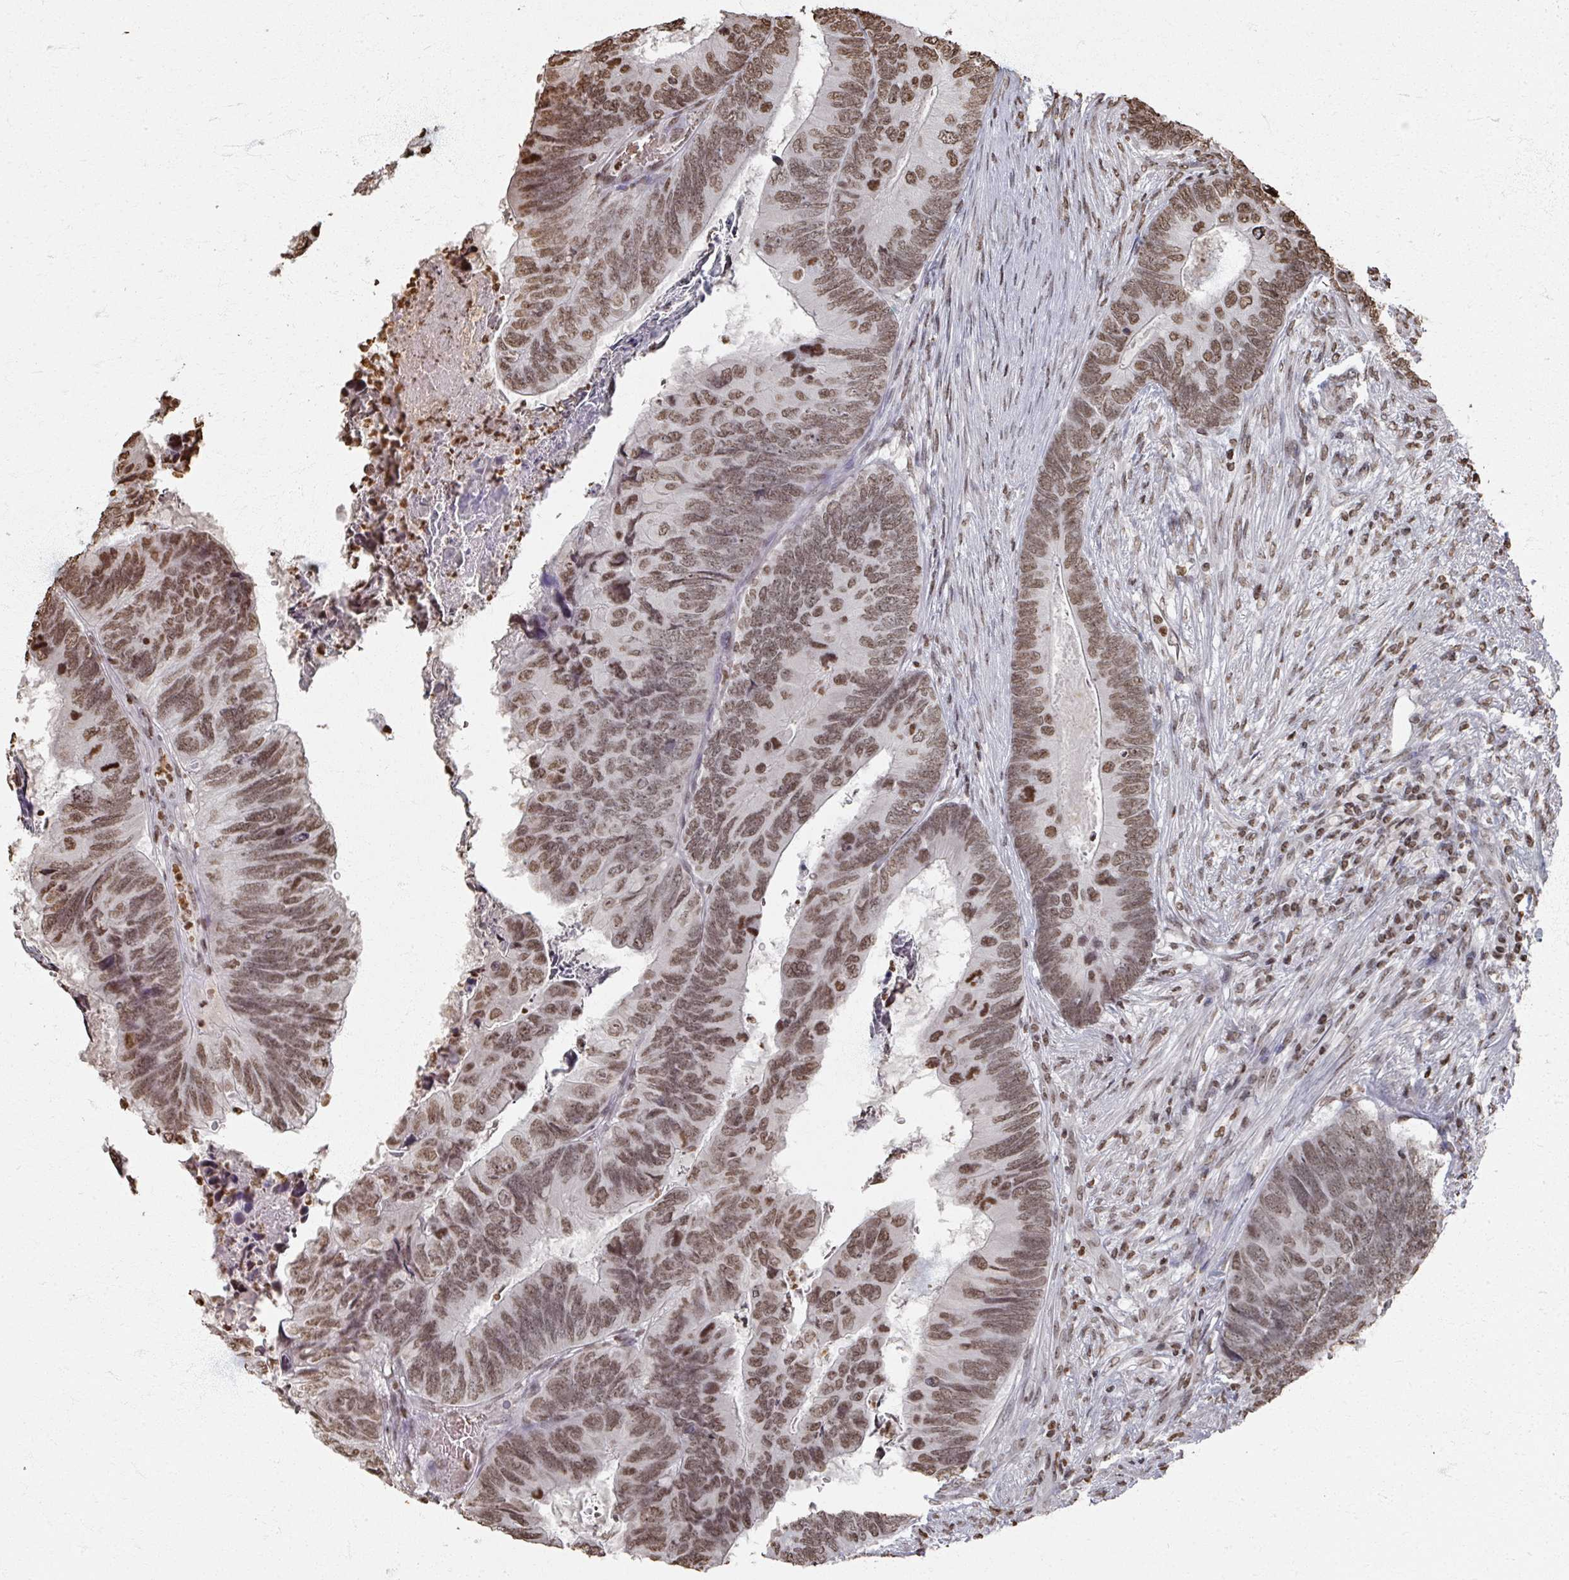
{"staining": {"intensity": "moderate", "quantity": ">75%", "location": "nuclear"}, "tissue": "colorectal cancer", "cell_type": "Tumor cells", "image_type": "cancer", "snomed": [{"axis": "morphology", "description": "Adenocarcinoma, NOS"}, {"axis": "topography", "description": "Colon"}], "caption": "Protein expression analysis of human adenocarcinoma (colorectal) reveals moderate nuclear positivity in about >75% of tumor cells. Ihc stains the protein of interest in brown and the nuclei are stained blue.", "gene": "DCUN1D5", "patient": {"sex": "female", "age": 67}}